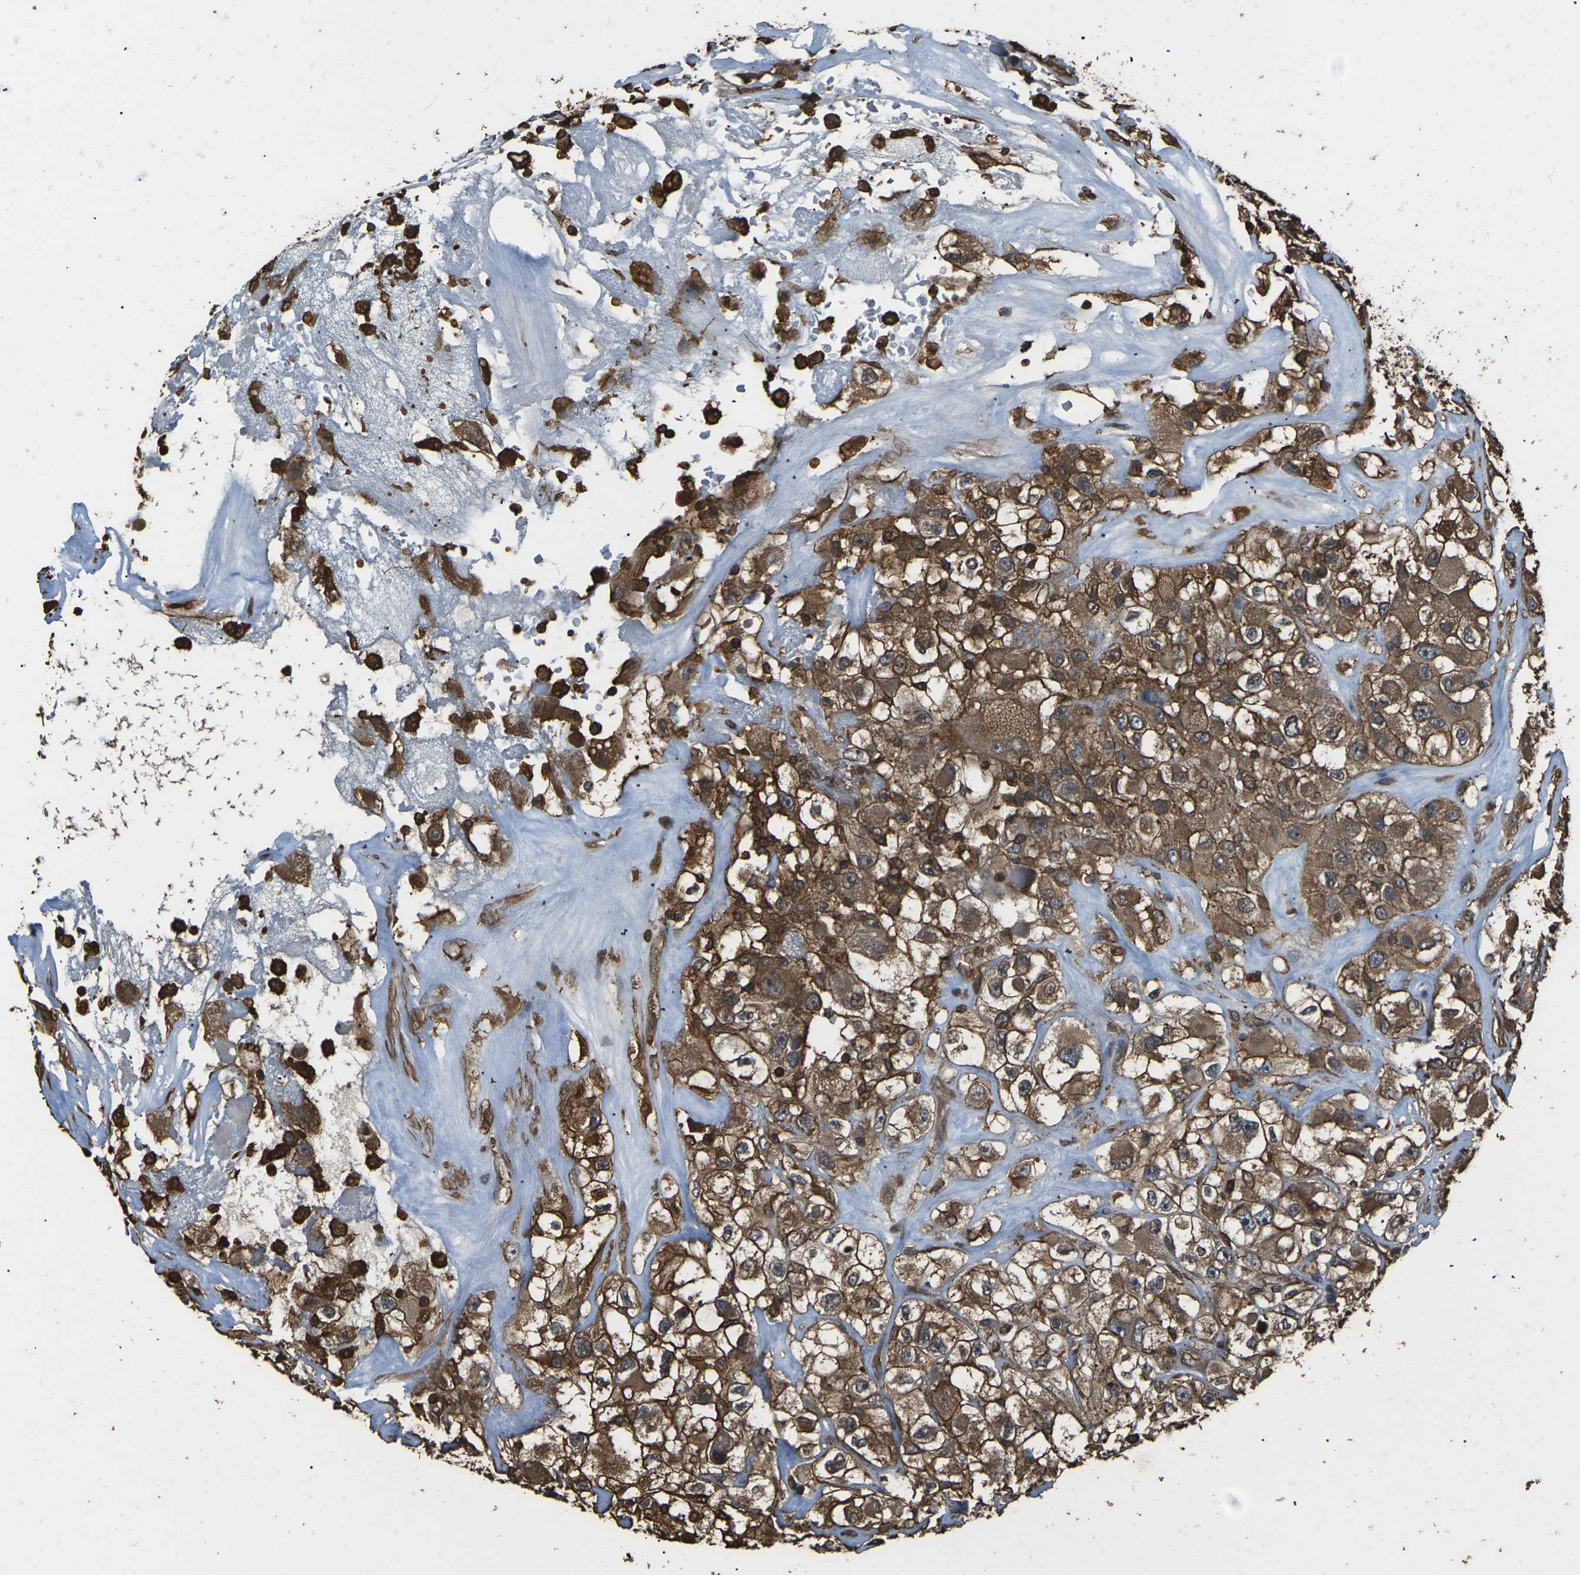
{"staining": {"intensity": "moderate", "quantity": ">75%", "location": "cytoplasmic/membranous"}, "tissue": "renal cancer", "cell_type": "Tumor cells", "image_type": "cancer", "snomed": [{"axis": "morphology", "description": "Adenocarcinoma, NOS"}, {"axis": "topography", "description": "Kidney"}], "caption": "A brown stain labels moderate cytoplasmic/membranous expression of a protein in human renal adenocarcinoma tumor cells.", "gene": "DHPS", "patient": {"sex": "female", "age": 52}}